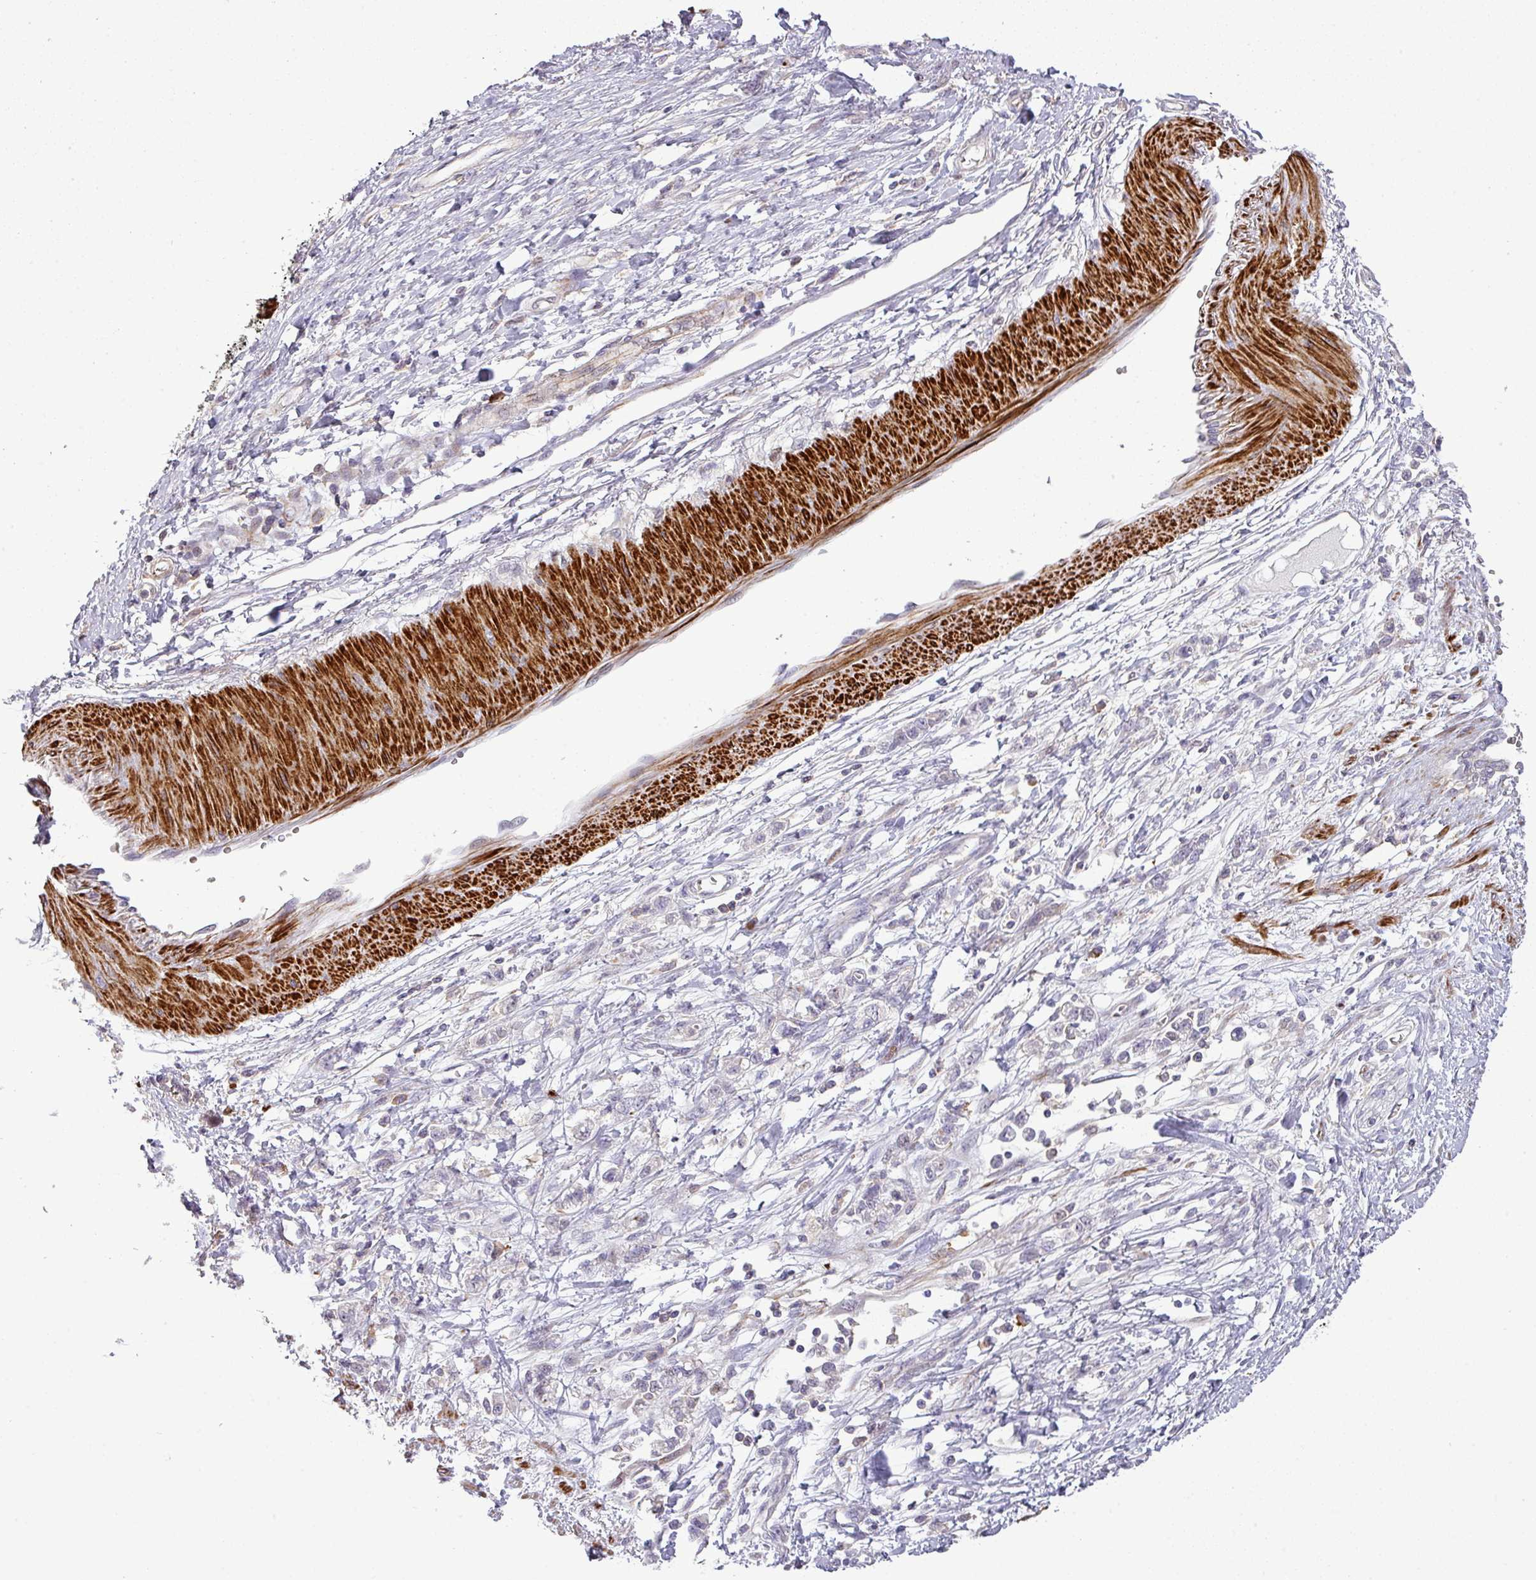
{"staining": {"intensity": "negative", "quantity": "none", "location": "none"}, "tissue": "stomach cancer", "cell_type": "Tumor cells", "image_type": "cancer", "snomed": [{"axis": "morphology", "description": "Adenocarcinoma, NOS"}, {"axis": "topography", "description": "Stomach"}], "caption": "An immunohistochemistry photomicrograph of stomach cancer is shown. There is no staining in tumor cells of stomach cancer. (Brightfield microscopy of DAB (3,3'-diaminobenzidine) immunohistochemistry (IHC) at high magnification).", "gene": "TPRA1", "patient": {"sex": "female", "age": 76}}